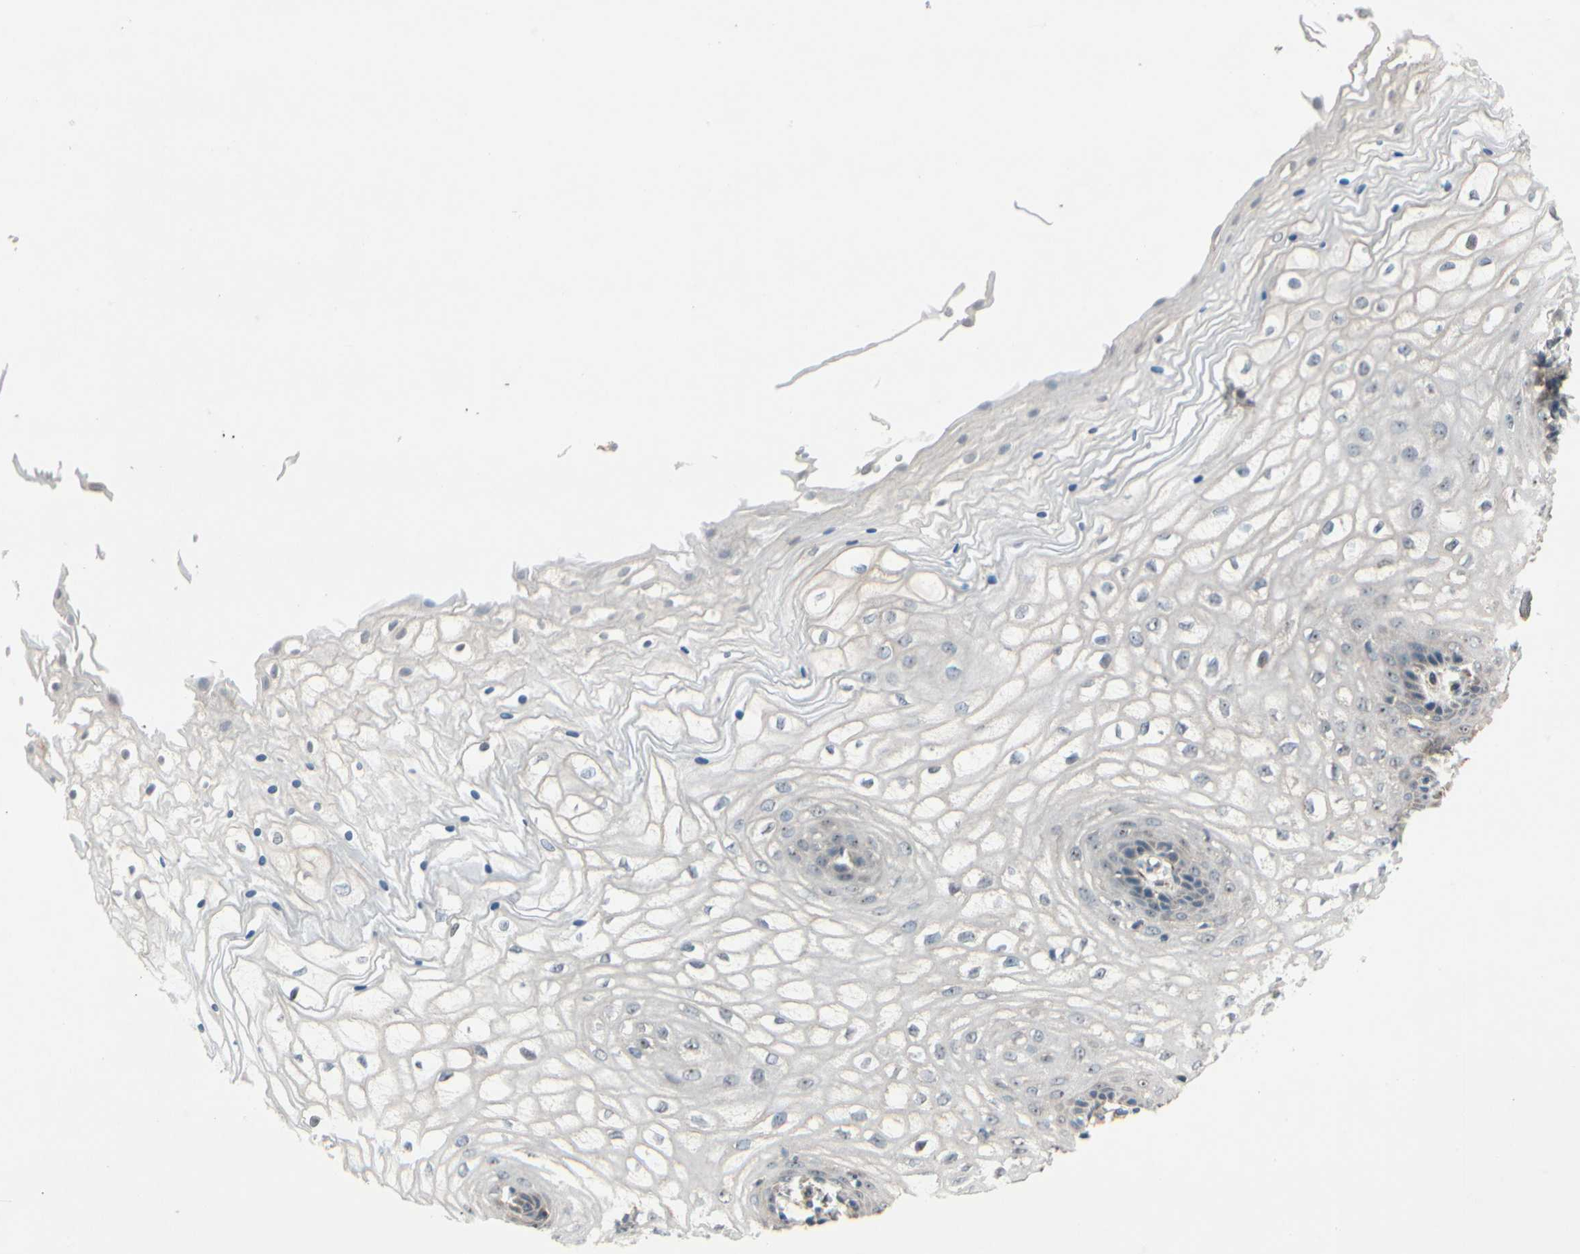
{"staining": {"intensity": "moderate", "quantity": "<25%", "location": "cytoplasmic/membranous"}, "tissue": "vagina", "cell_type": "Squamous epithelial cells", "image_type": "normal", "snomed": [{"axis": "morphology", "description": "Normal tissue, NOS"}, {"axis": "topography", "description": "Vagina"}], "caption": "Vagina stained for a protein (brown) demonstrates moderate cytoplasmic/membranous positive positivity in about <25% of squamous epithelial cells.", "gene": "CPT1A", "patient": {"sex": "female", "age": 34}}